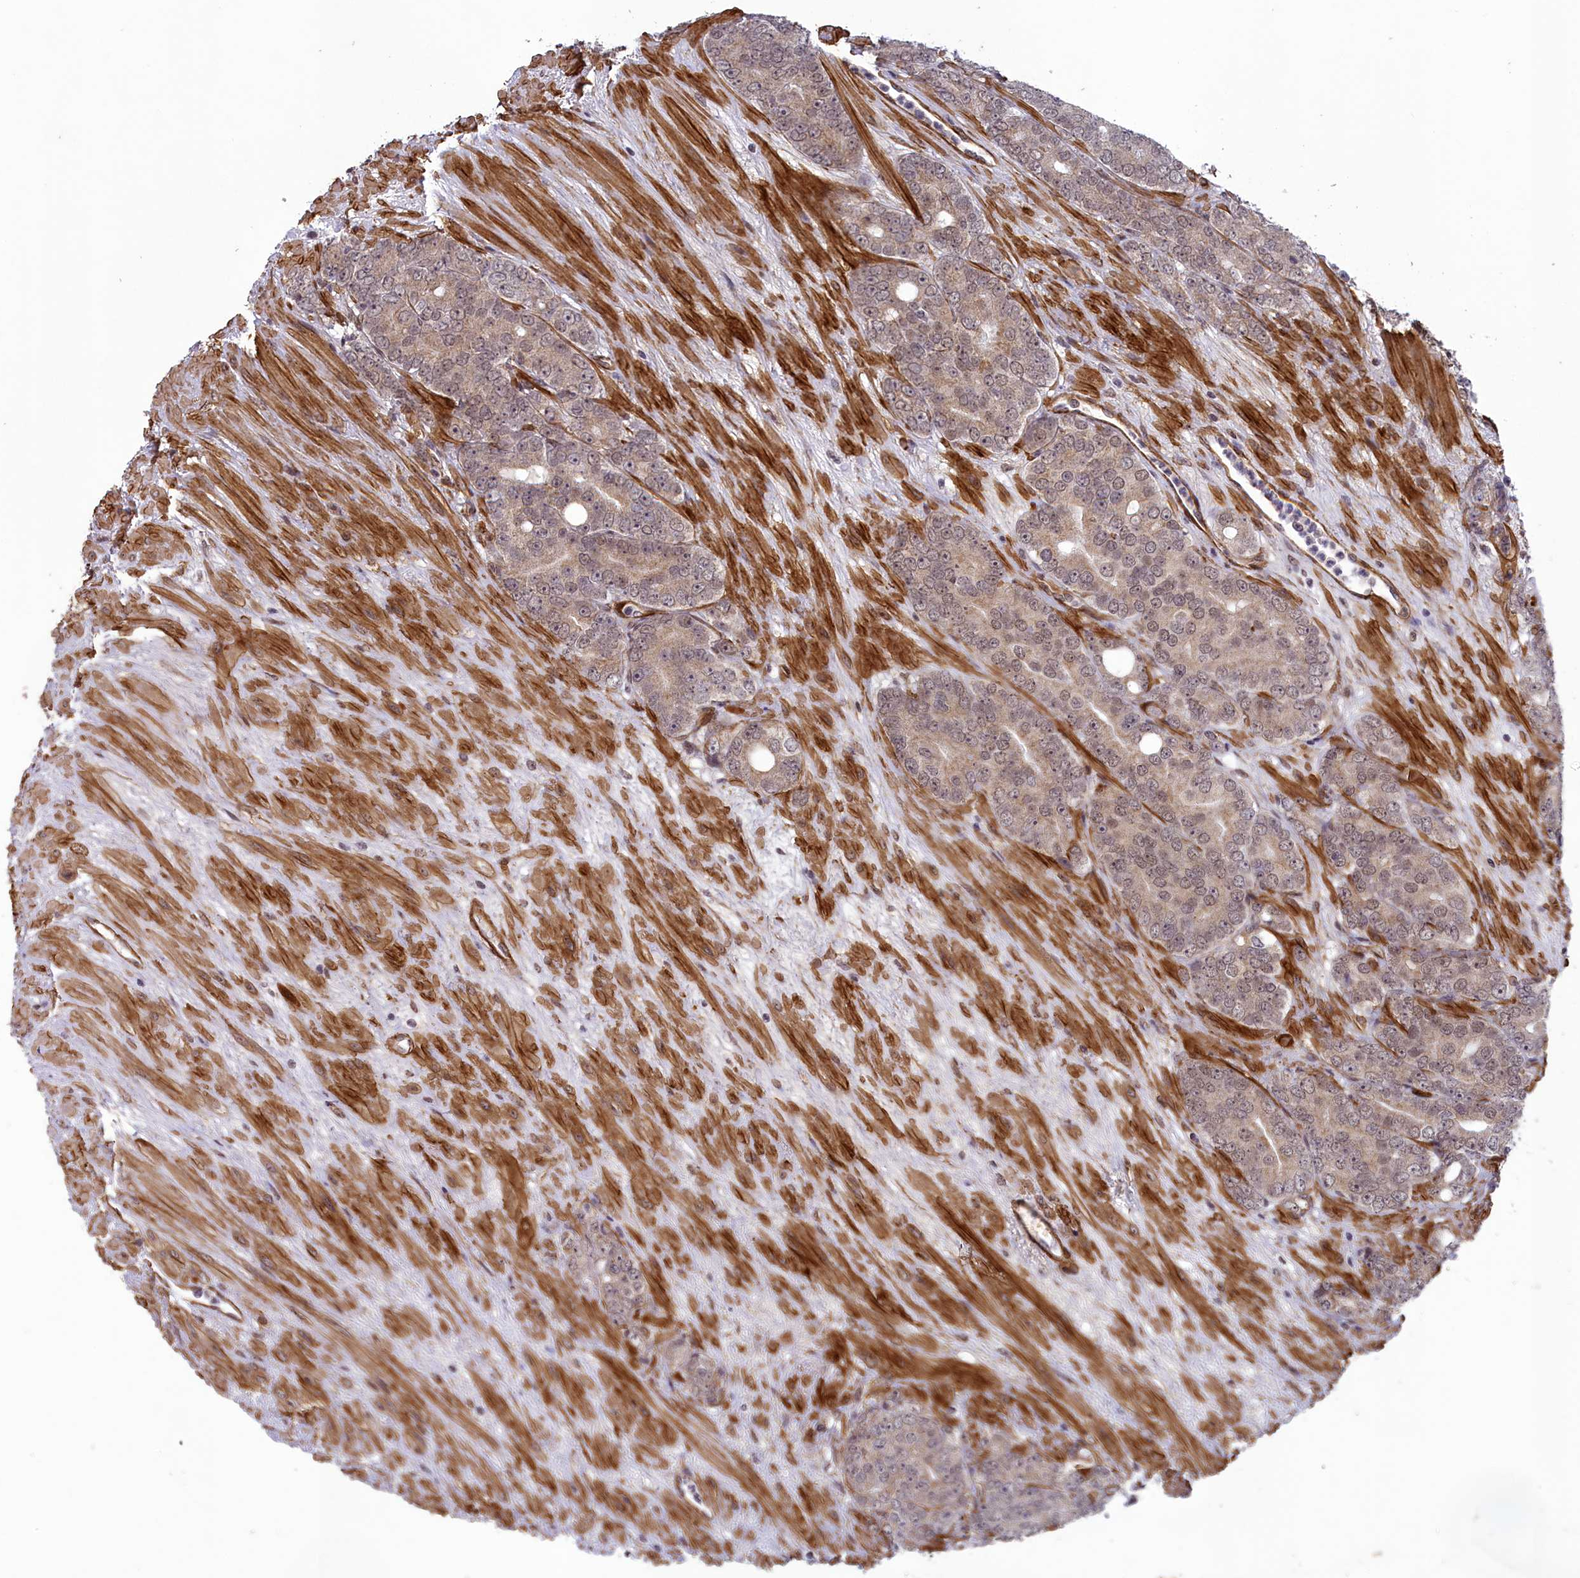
{"staining": {"intensity": "weak", "quantity": "25%-75%", "location": "cytoplasmic/membranous,nuclear"}, "tissue": "prostate cancer", "cell_type": "Tumor cells", "image_type": "cancer", "snomed": [{"axis": "morphology", "description": "Adenocarcinoma, High grade"}, {"axis": "topography", "description": "Prostate"}], "caption": "Immunohistochemistry (IHC) photomicrograph of neoplastic tissue: human high-grade adenocarcinoma (prostate) stained using immunohistochemistry displays low levels of weak protein expression localized specifically in the cytoplasmic/membranous and nuclear of tumor cells, appearing as a cytoplasmic/membranous and nuclear brown color.", "gene": "TNS1", "patient": {"sex": "male", "age": 64}}